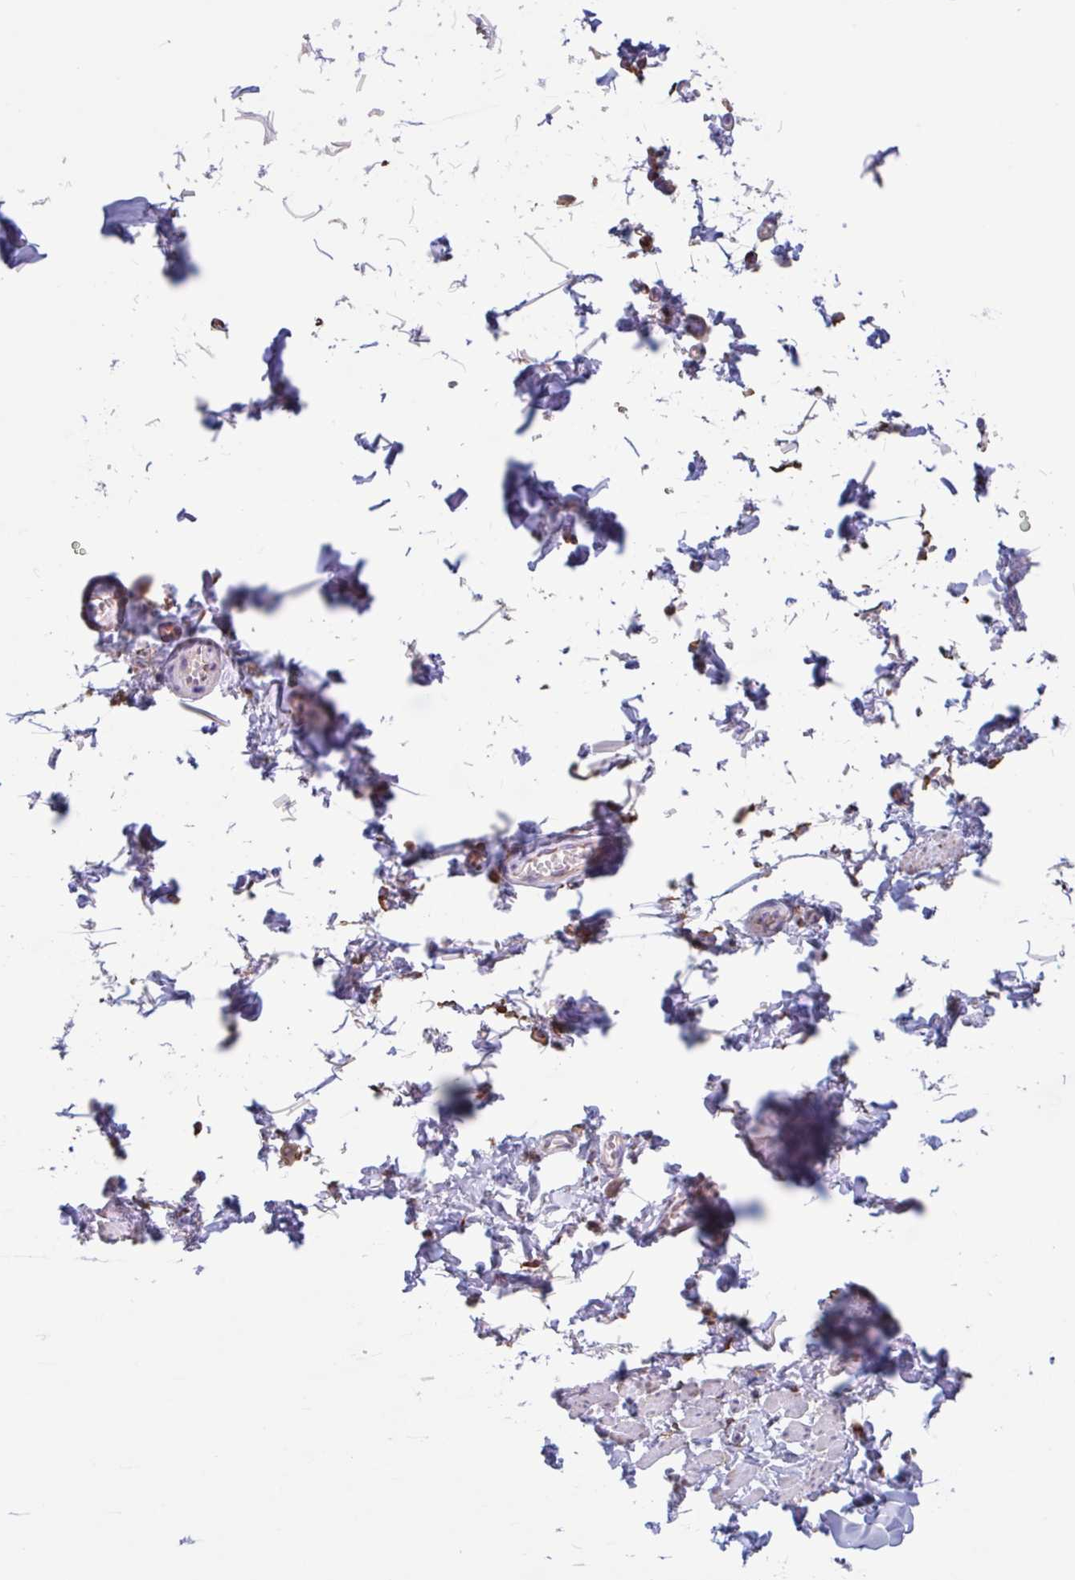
{"staining": {"intensity": "negative", "quantity": "none", "location": "none"}, "tissue": "adipose tissue", "cell_type": "Adipocytes", "image_type": "normal", "snomed": [{"axis": "morphology", "description": "Normal tissue, NOS"}, {"axis": "topography", "description": "Vulva"}, {"axis": "topography", "description": "Peripheral nerve tissue"}], "caption": "An IHC micrograph of normal adipose tissue is shown. There is no staining in adipocytes of adipose tissue. The staining was performed using DAB to visualize the protein expression in brown, while the nuclei were stained in blue with hematoxylin (Magnification: 20x).", "gene": "DOK4", "patient": {"sex": "female", "age": 66}}